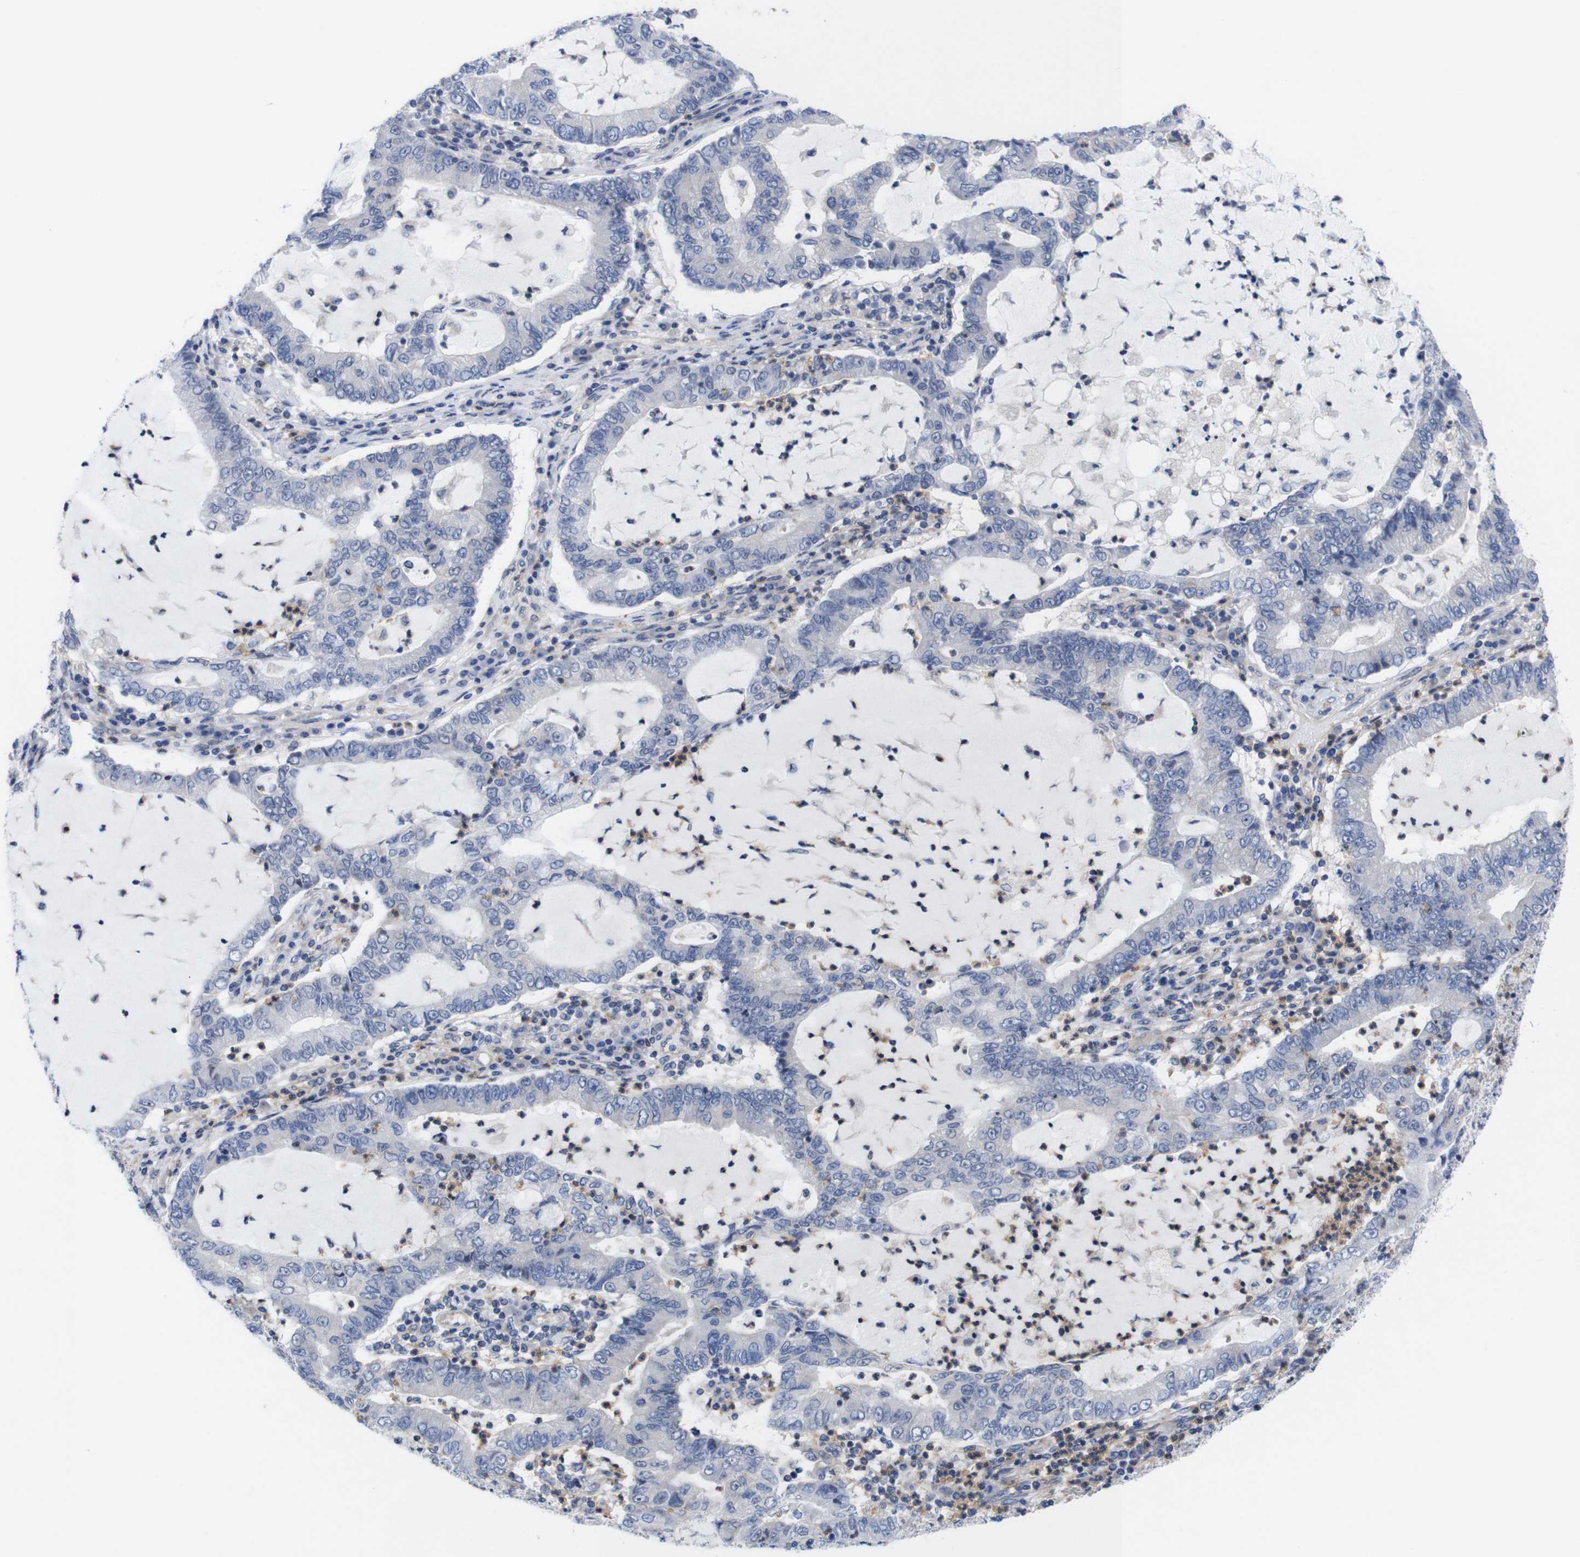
{"staining": {"intensity": "negative", "quantity": "none", "location": "none"}, "tissue": "lung cancer", "cell_type": "Tumor cells", "image_type": "cancer", "snomed": [{"axis": "morphology", "description": "Adenocarcinoma, NOS"}, {"axis": "topography", "description": "Lung"}], "caption": "An image of human lung cancer (adenocarcinoma) is negative for staining in tumor cells.", "gene": "USH1C", "patient": {"sex": "female", "age": 51}}